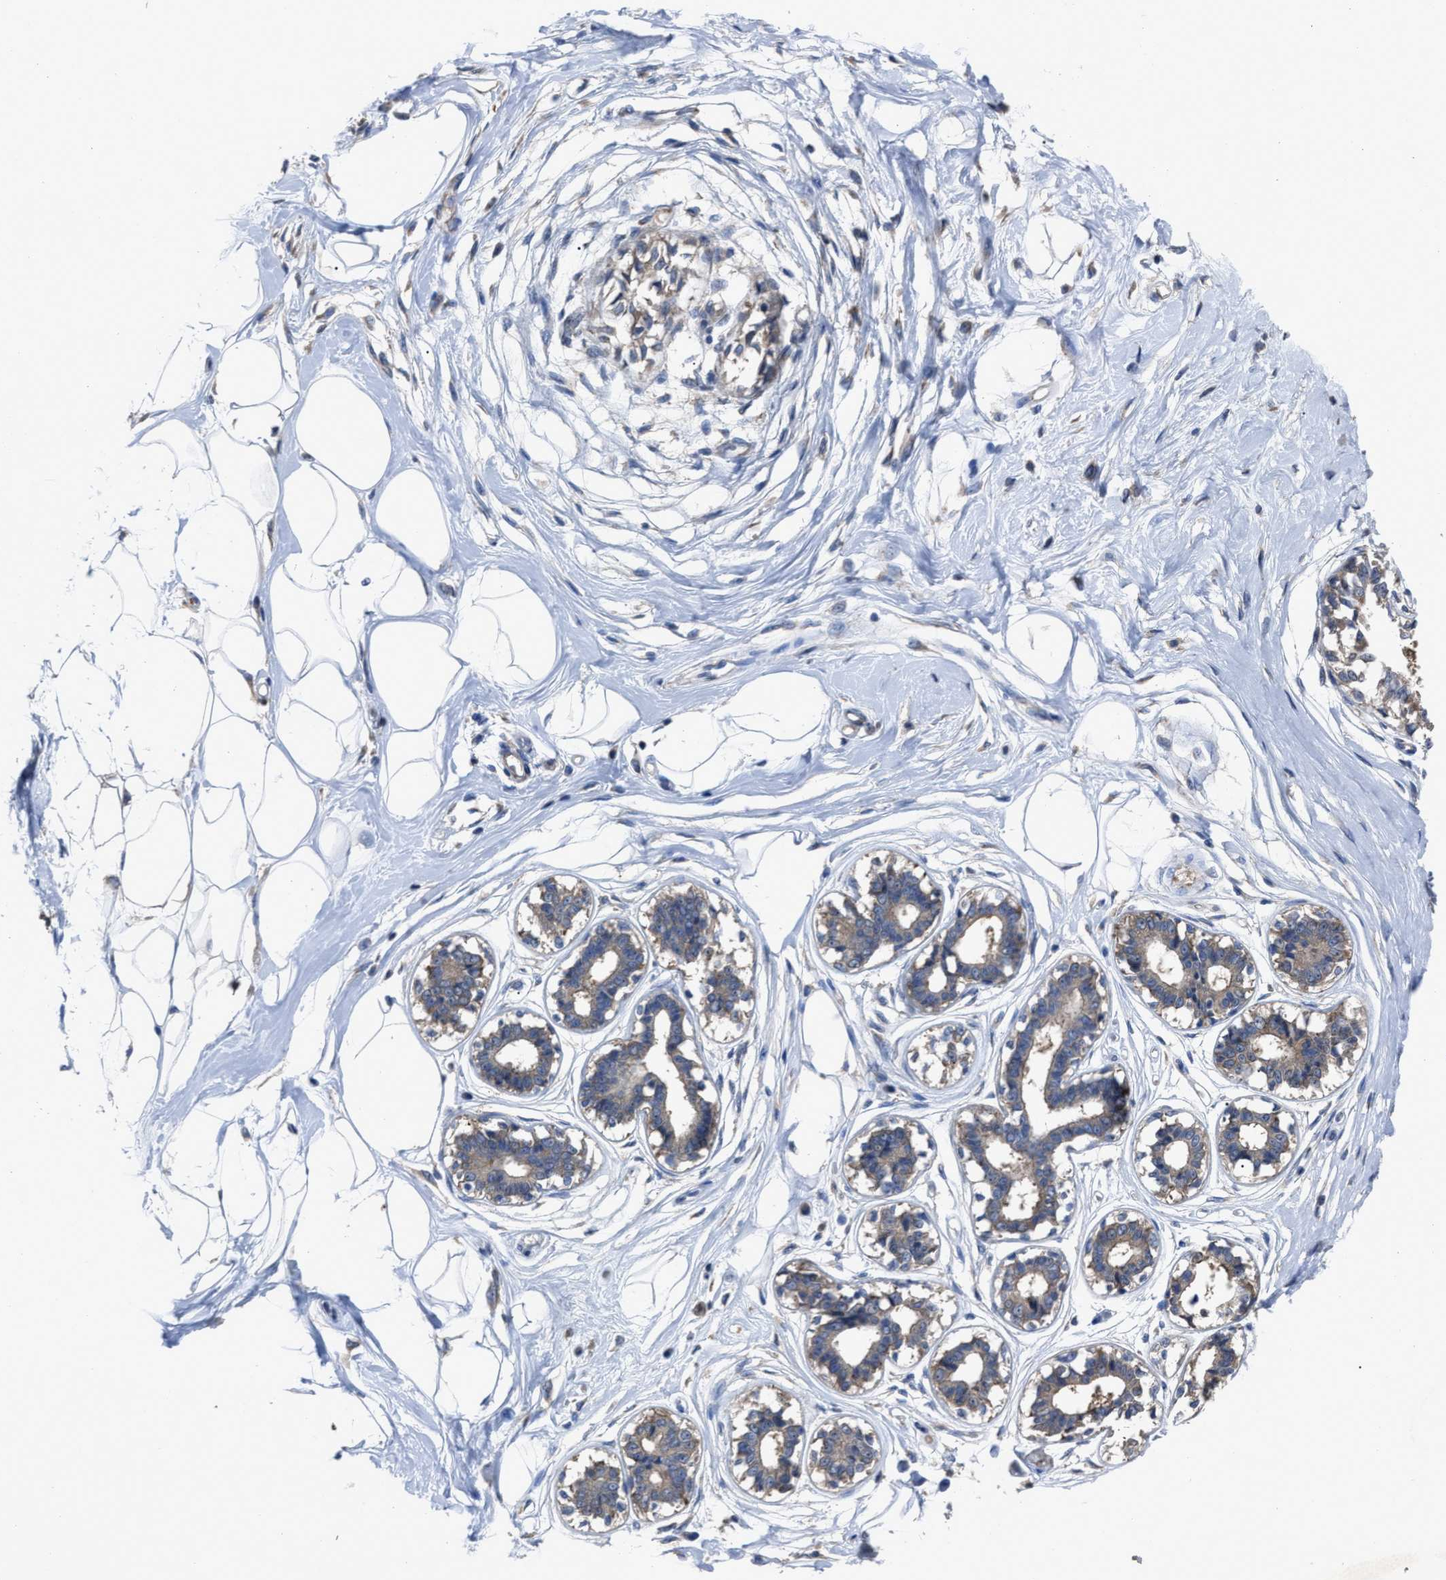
{"staining": {"intensity": "negative", "quantity": "none", "location": "none"}, "tissue": "breast", "cell_type": "Adipocytes", "image_type": "normal", "snomed": [{"axis": "morphology", "description": "Normal tissue, NOS"}, {"axis": "topography", "description": "Breast"}], "caption": "This is a micrograph of IHC staining of benign breast, which shows no expression in adipocytes. (DAB (3,3'-diaminobenzidine) IHC with hematoxylin counter stain).", "gene": "UPF1", "patient": {"sex": "female", "age": 45}}